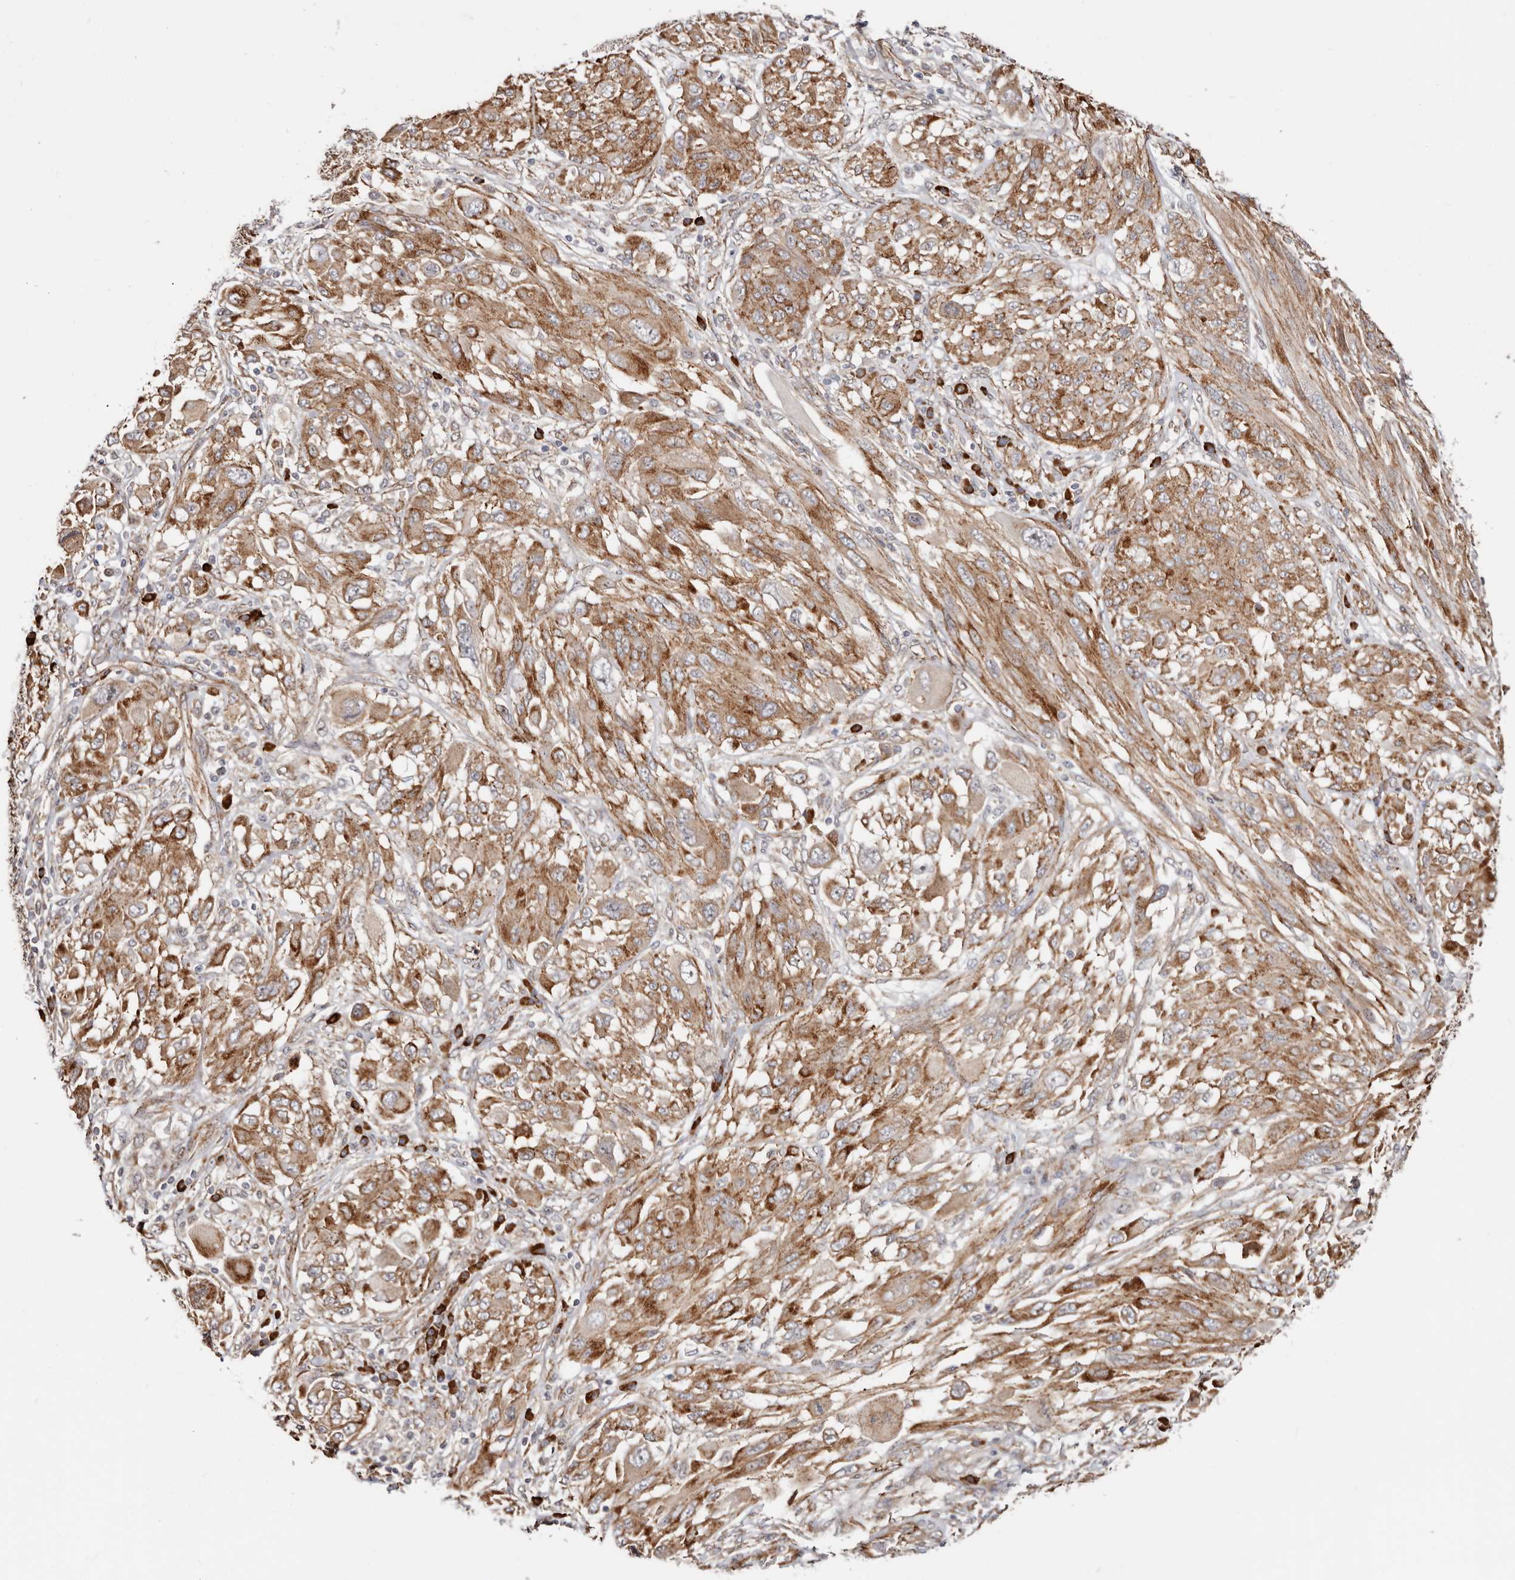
{"staining": {"intensity": "moderate", "quantity": ">75%", "location": "cytoplasmic/membranous"}, "tissue": "melanoma", "cell_type": "Tumor cells", "image_type": "cancer", "snomed": [{"axis": "morphology", "description": "Malignant melanoma, NOS"}, {"axis": "topography", "description": "Skin"}], "caption": "Protein expression analysis of human melanoma reveals moderate cytoplasmic/membranous staining in about >75% of tumor cells.", "gene": "CTNNB1", "patient": {"sex": "female", "age": 91}}